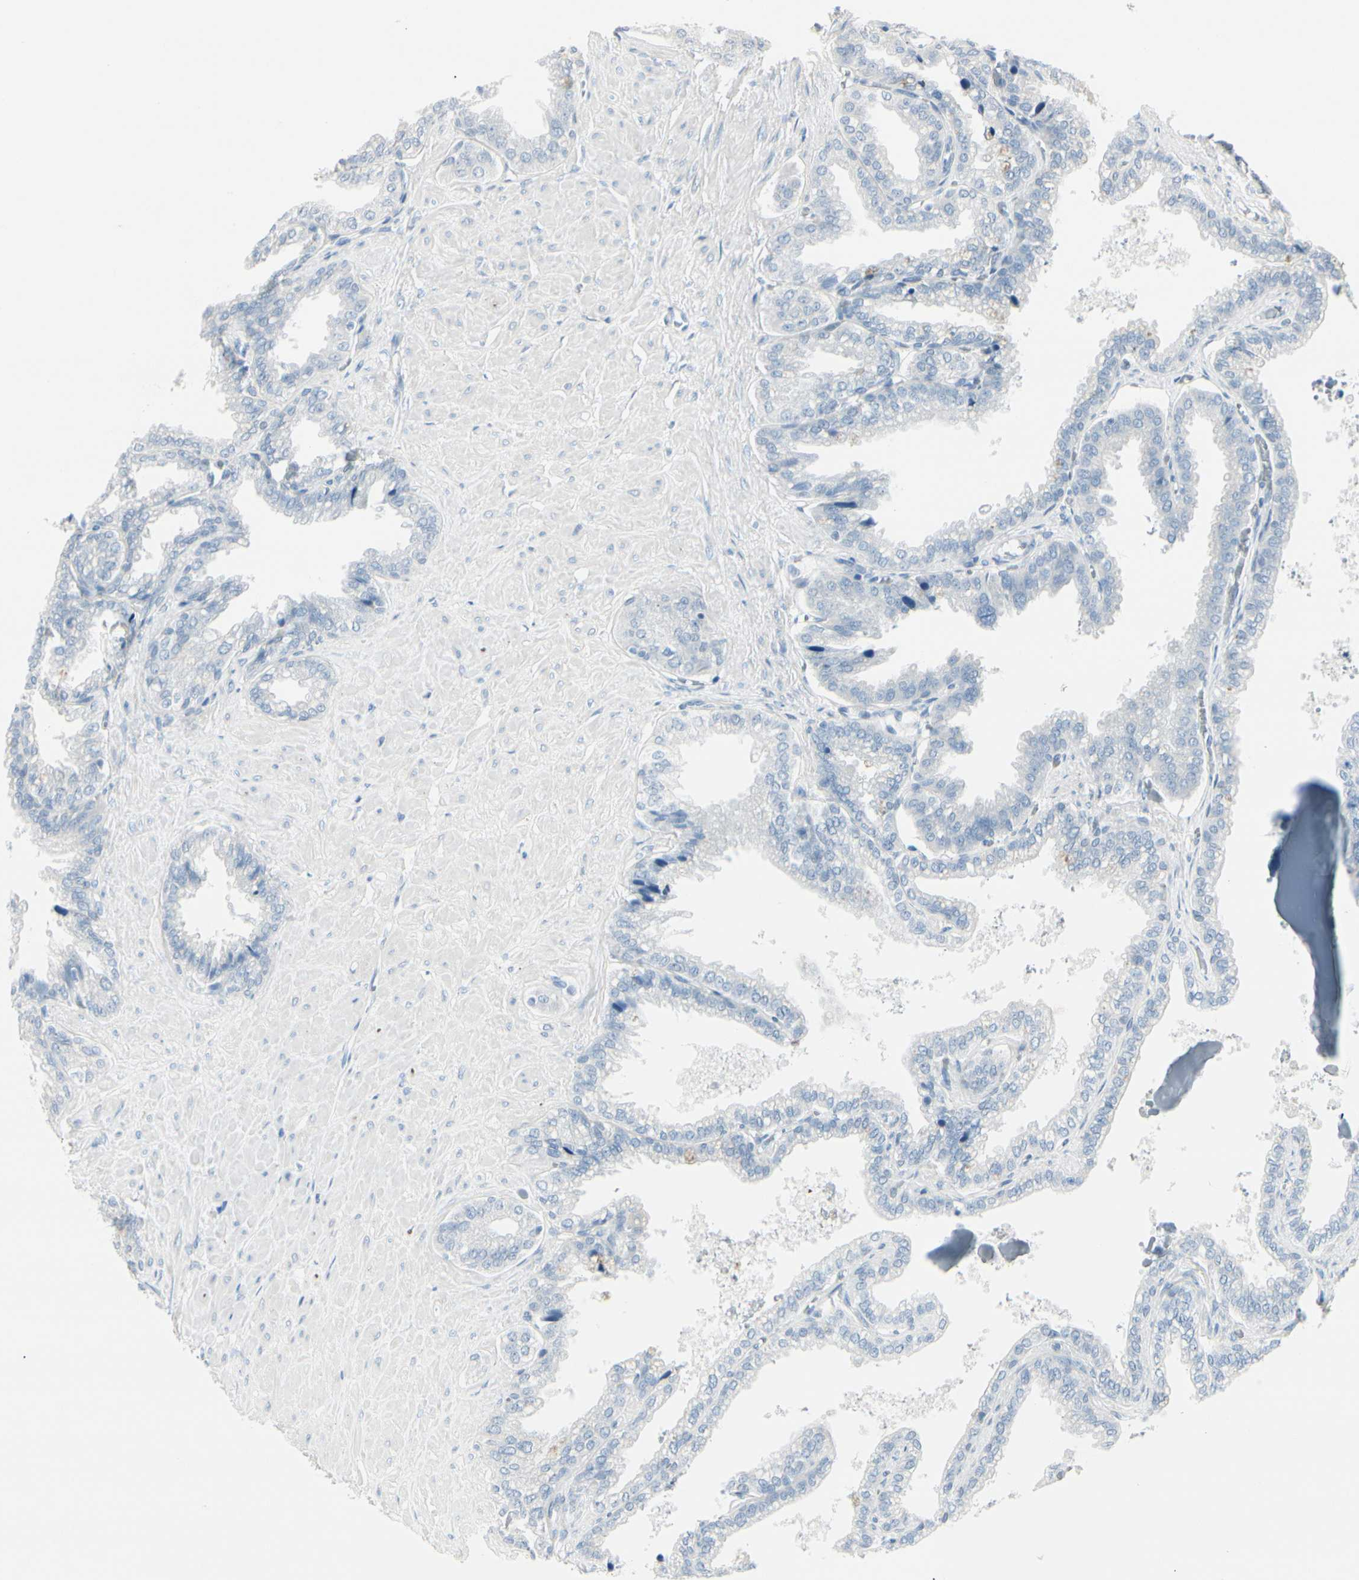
{"staining": {"intensity": "negative", "quantity": "none", "location": "none"}, "tissue": "seminal vesicle", "cell_type": "Glandular cells", "image_type": "normal", "snomed": [{"axis": "morphology", "description": "Normal tissue, NOS"}, {"axis": "topography", "description": "Seminal veicle"}], "caption": "Immunohistochemistry (IHC) of unremarkable seminal vesicle demonstrates no expression in glandular cells.", "gene": "CDHR5", "patient": {"sex": "male", "age": 46}}